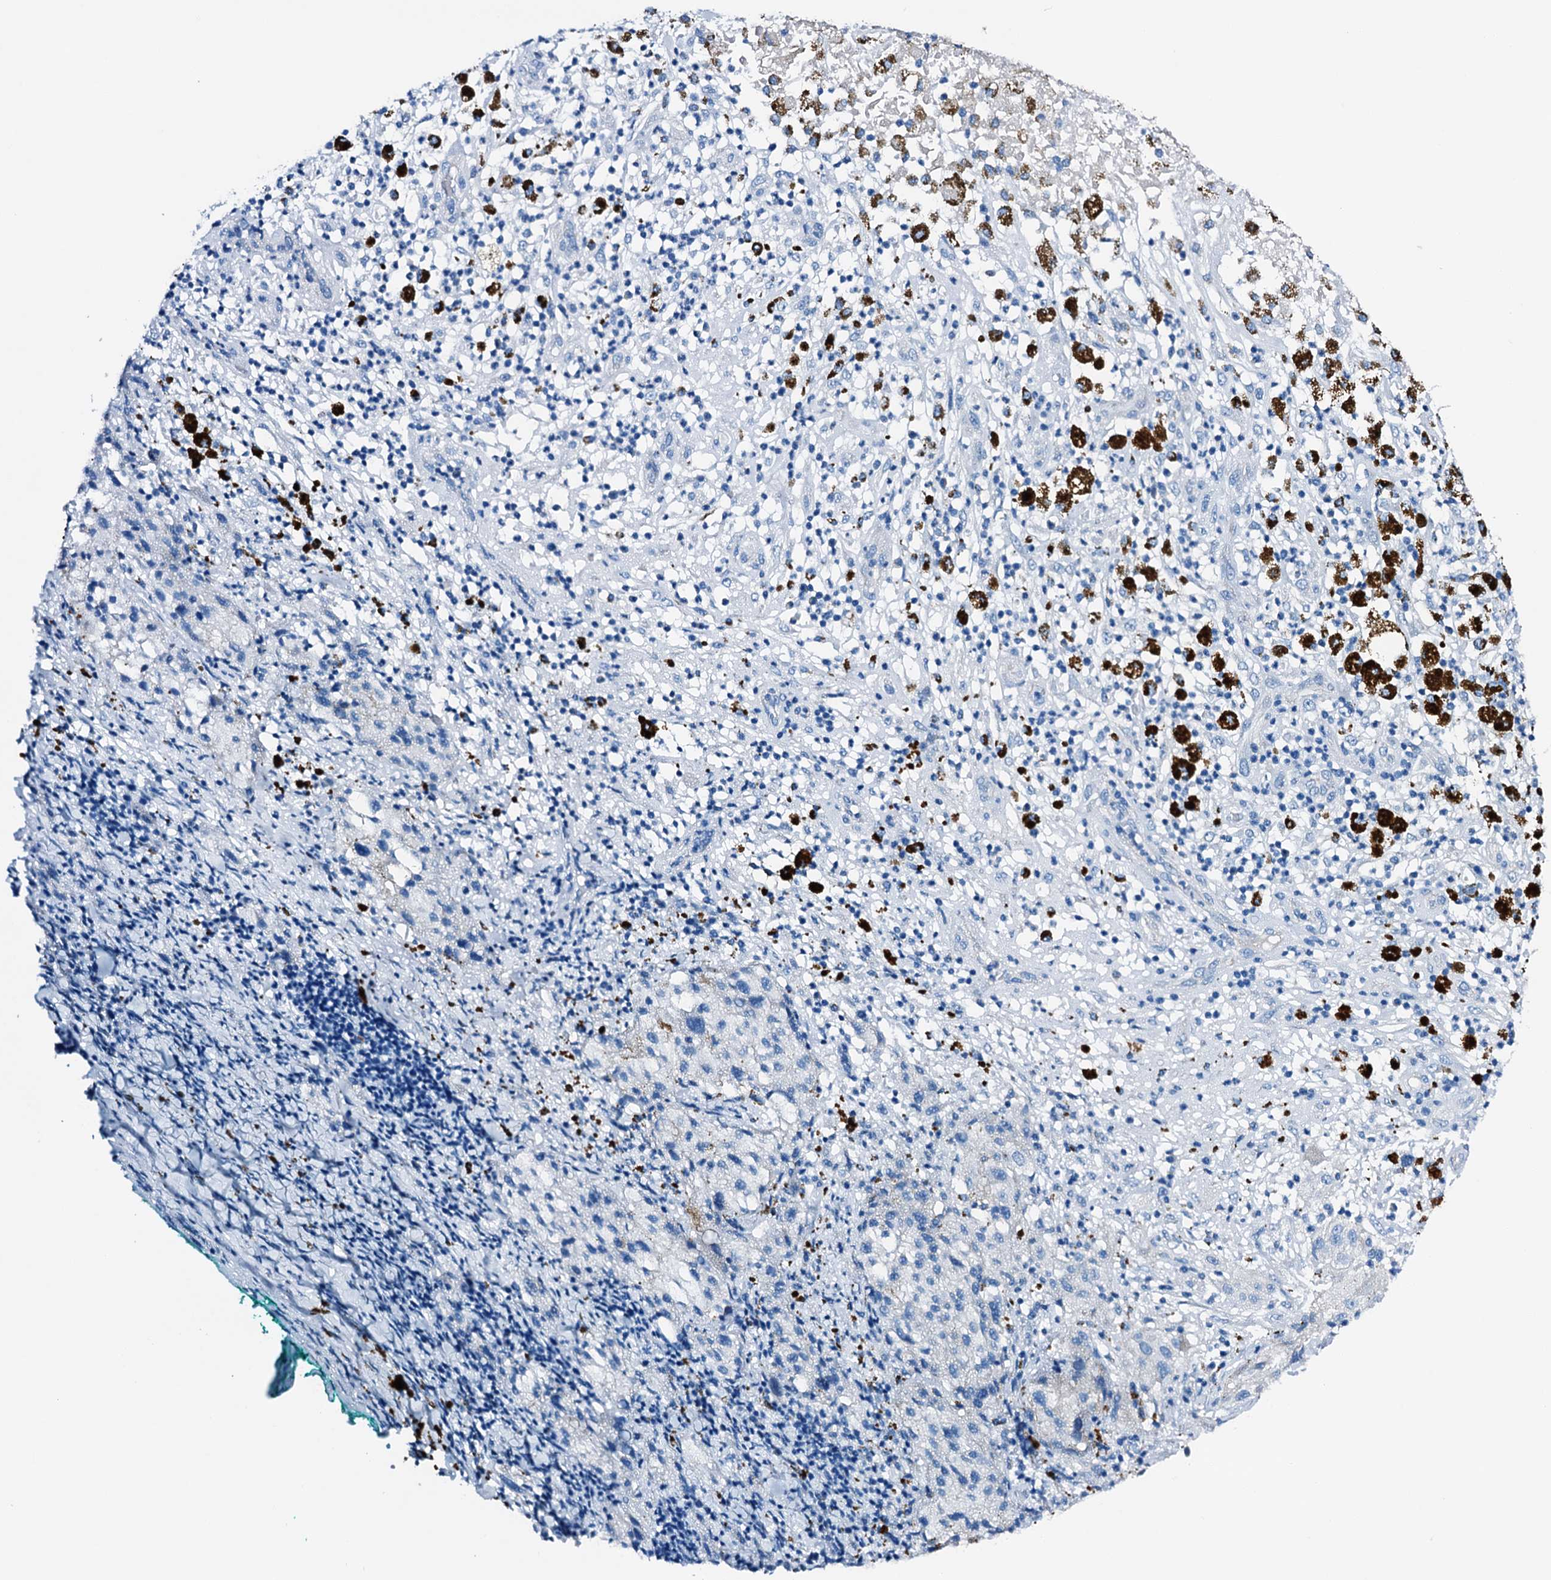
{"staining": {"intensity": "negative", "quantity": "none", "location": "none"}, "tissue": "melanoma", "cell_type": "Tumor cells", "image_type": "cancer", "snomed": [{"axis": "morphology", "description": "Necrosis, NOS"}, {"axis": "morphology", "description": "Malignant melanoma, NOS"}, {"axis": "topography", "description": "Skin"}], "caption": "Malignant melanoma was stained to show a protein in brown. There is no significant expression in tumor cells.", "gene": "C1QTNF4", "patient": {"sex": "female", "age": 87}}